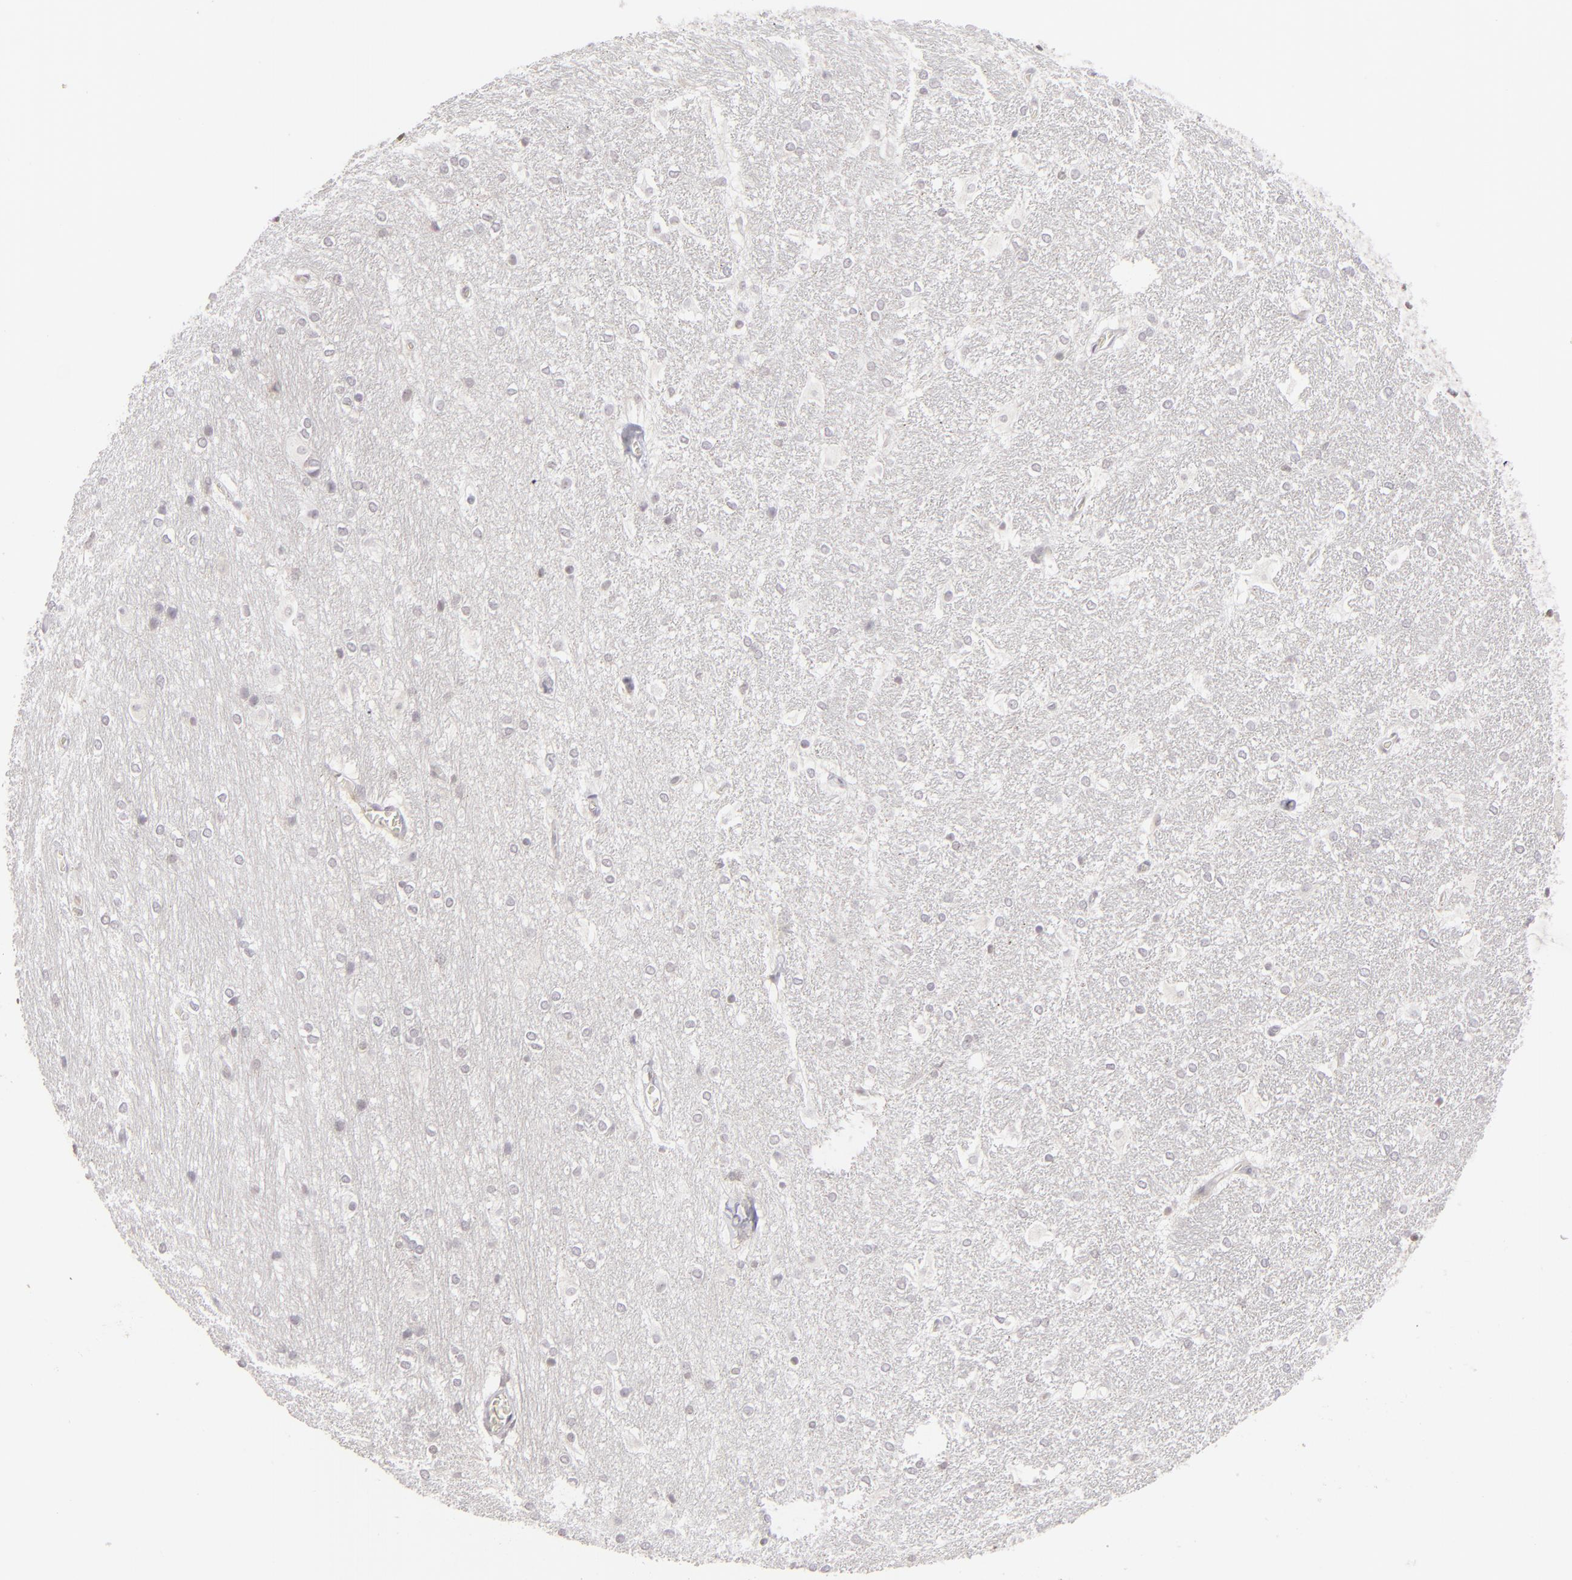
{"staining": {"intensity": "negative", "quantity": "none", "location": "none"}, "tissue": "hippocampus", "cell_type": "Glial cells", "image_type": "normal", "snomed": [{"axis": "morphology", "description": "Normal tissue, NOS"}, {"axis": "topography", "description": "Hippocampus"}], "caption": "Glial cells show no significant protein staining in unremarkable hippocampus. The staining is performed using DAB brown chromogen with nuclei counter-stained in using hematoxylin.", "gene": "CLDN2", "patient": {"sex": "female", "age": 19}}